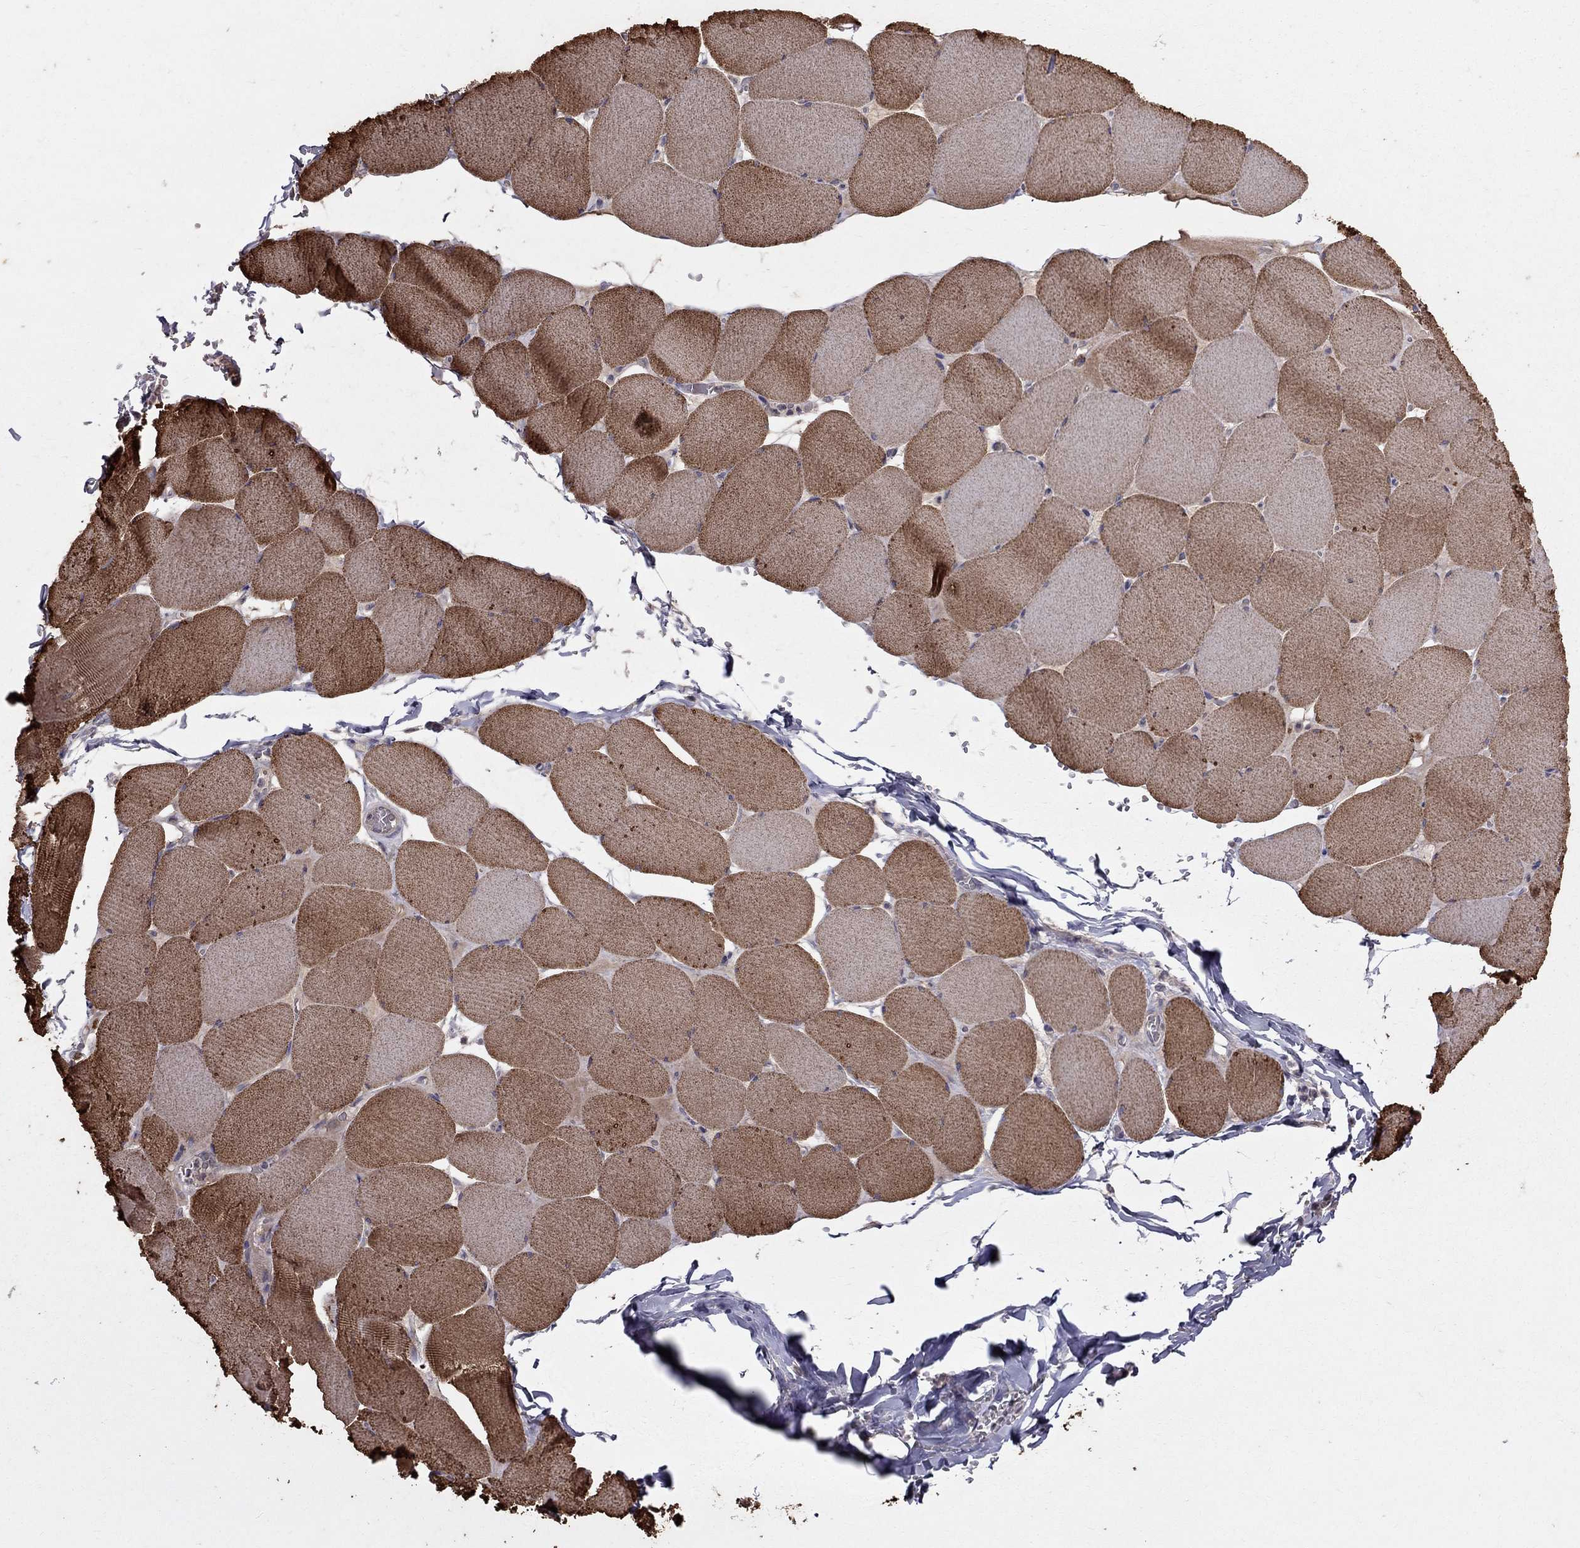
{"staining": {"intensity": "strong", "quantity": ">75%", "location": "cytoplasmic/membranous"}, "tissue": "skeletal muscle", "cell_type": "Myocytes", "image_type": "normal", "snomed": [{"axis": "morphology", "description": "Normal tissue, NOS"}, {"axis": "morphology", "description": "Malignant melanoma, Metastatic site"}, {"axis": "topography", "description": "Skeletal muscle"}], "caption": "Strong cytoplasmic/membranous protein staining is appreciated in about >75% of myocytes in skeletal muscle.", "gene": "PIK3CG", "patient": {"sex": "male", "age": 50}}